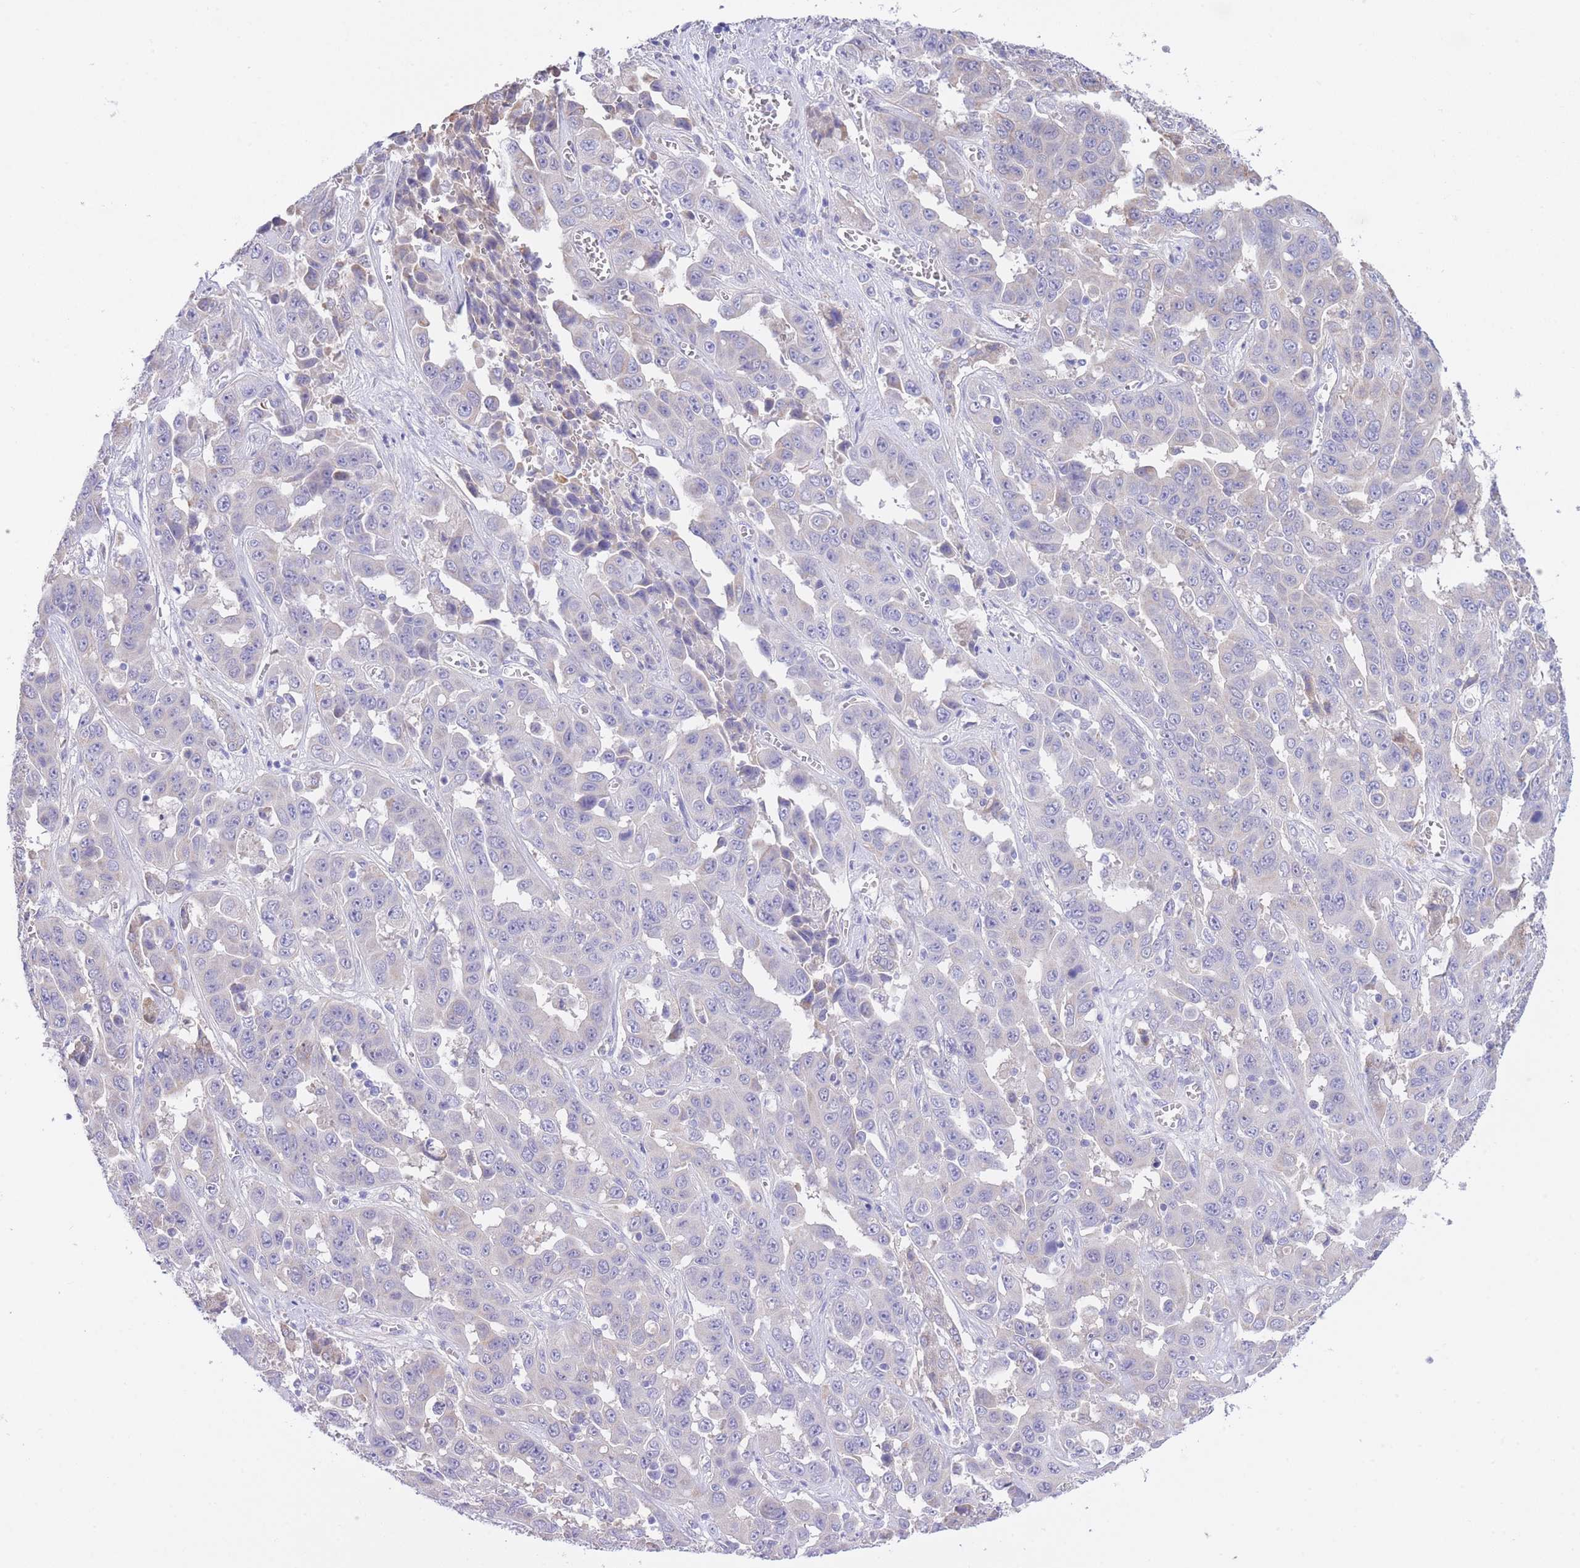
{"staining": {"intensity": "negative", "quantity": "none", "location": "none"}, "tissue": "liver cancer", "cell_type": "Tumor cells", "image_type": "cancer", "snomed": [{"axis": "morphology", "description": "Cholangiocarcinoma"}, {"axis": "topography", "description": "Liver"}], "caption": "A high-resolution histopathology image shows immunohistochemistry (IHC) staining of cholangiocarcinoma (liver), which demonstrates no significant expression in tumor cells. The staining was performed using DAB (3,3'-diaminobenzidine) to visualize the protein expression in brown, while the nuclei were stained in blue with hematoxylin (Magnification: 20x).", "gene": "PGM1", "patient": {"sex": "female", "age": 52}}